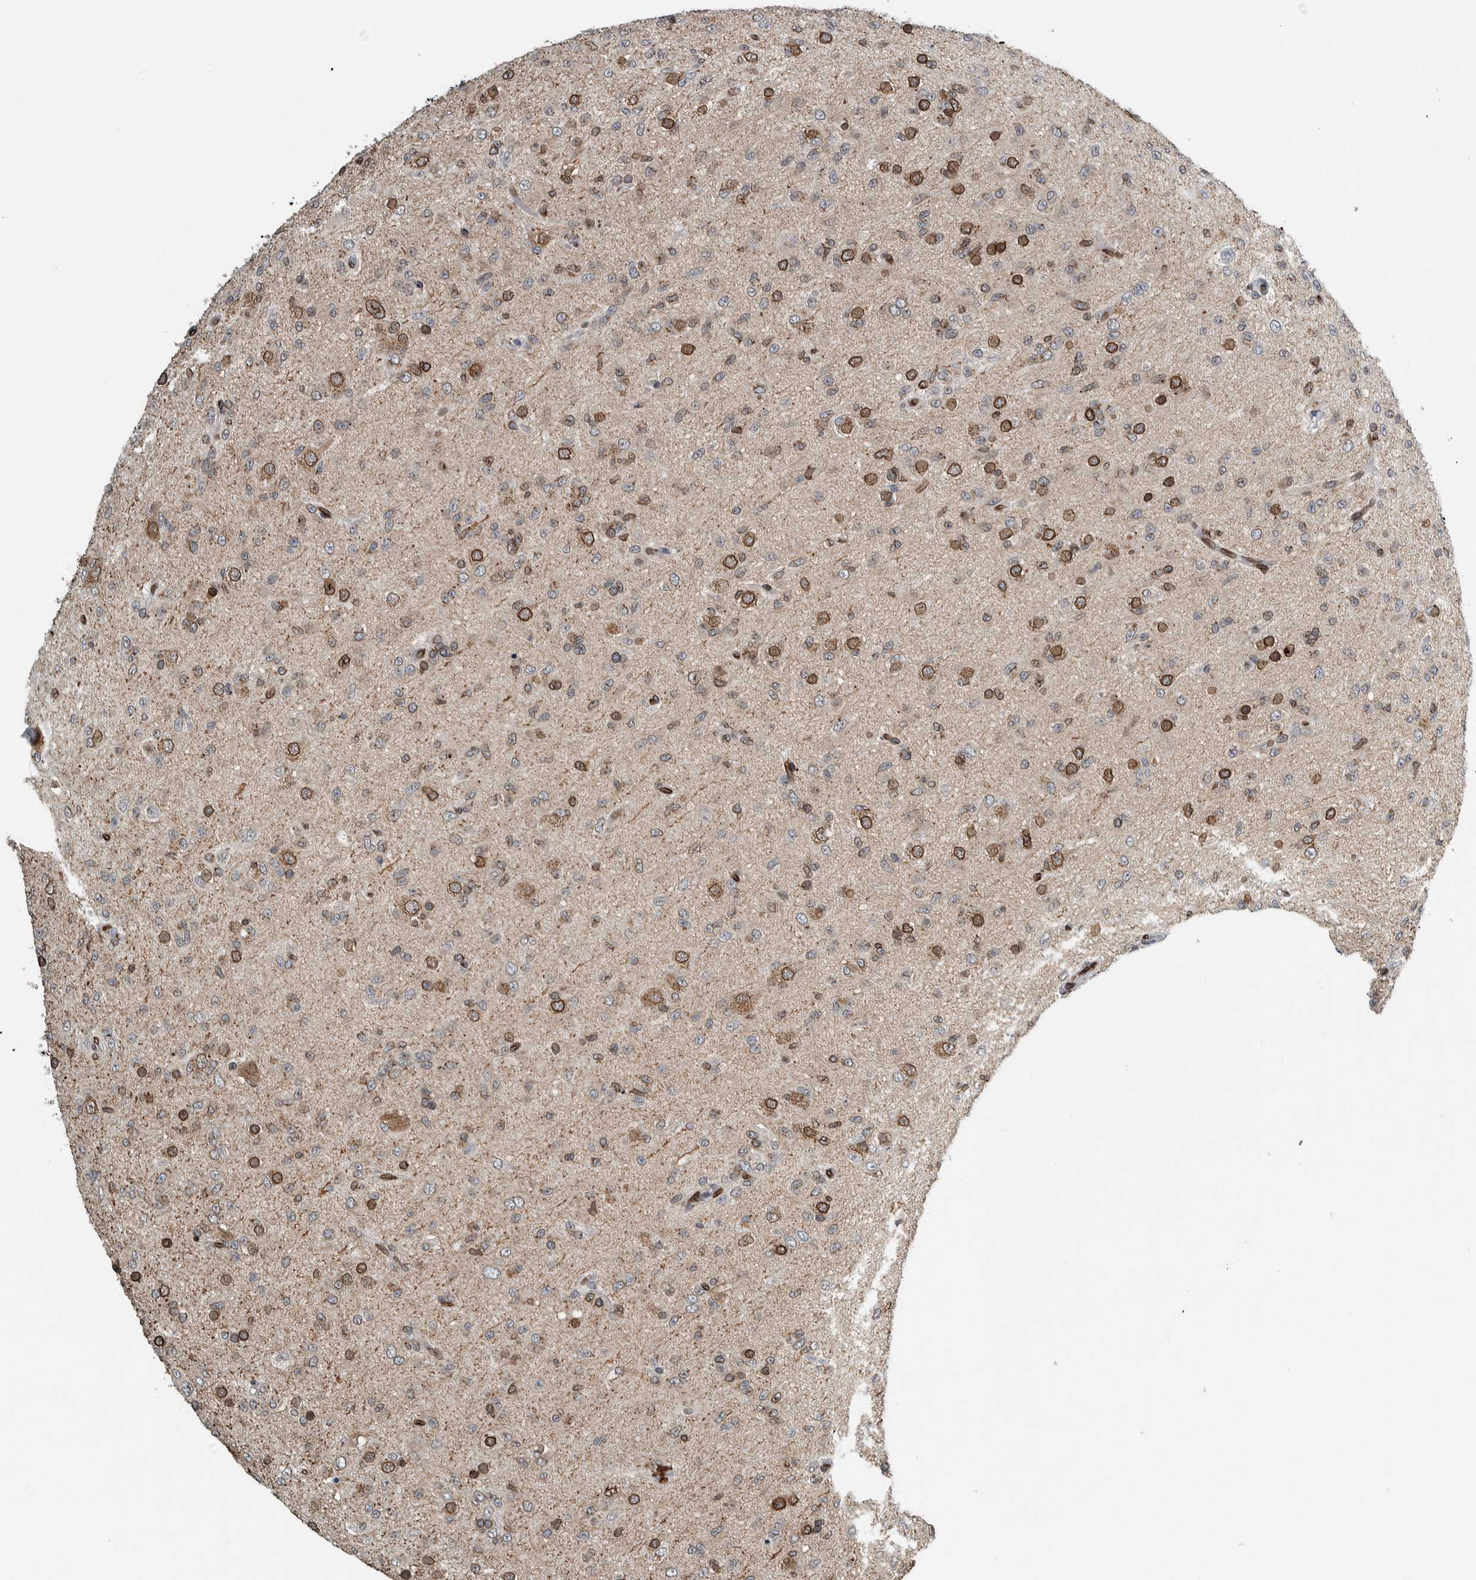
{"staining": {"intensity": "moderate", "quantity": "25%-75%", "location": "cytoplasmic/membranous,nuclear"}, "tissue": "glioma", "cell_type": "Tumor cells", "image_type": "cancer", "snomed": [{"axis": "morphology", "description": "Glioma, malignant, Low grade"}, {"axis": "topography", "description": "Brain"}], "caption": "Malignant low-grade glioma stained with a protein marker reveals moderate staining in tumor cells.", "gene": "FAM135B", "patient": {"sex": "male", "age": 65}}